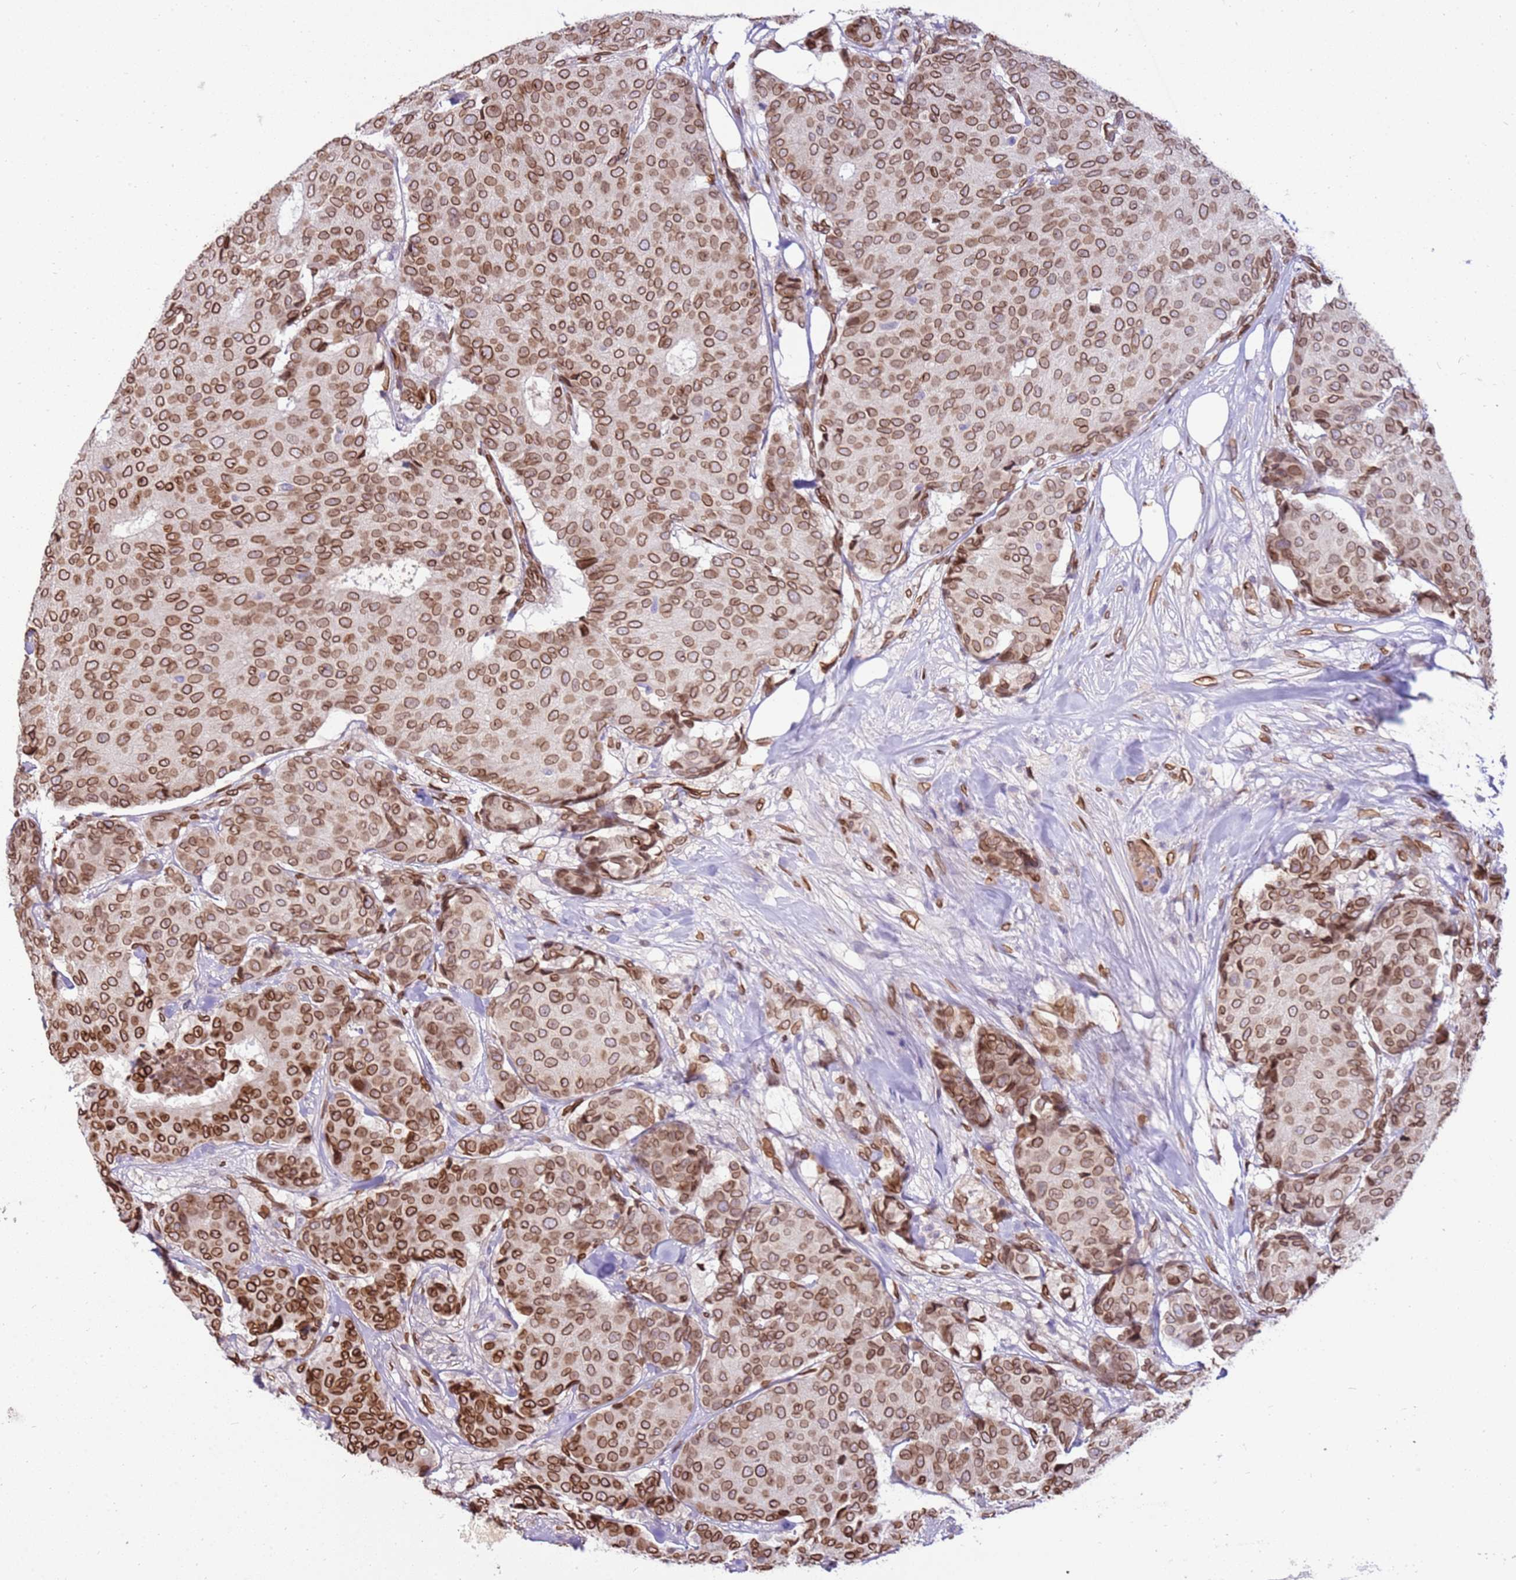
{"staining": {"intensity": "moderate", "quantity": ">75%", "location": "cytoplasmic/membranous,nuclear"}, "tissue": "breast cancer", "cell_type": "Tumor cells", "image_type": "cancer", "snomed": [{"axis": "morphology", "description": "Duct carcinoma"}, {"axis": "topography", "description": "Breast"}], "caption": "Immunohistochemical staining of human intraductal carcinoma (breast) displays medium levels of moderate cytoplasmic/membranous and nuclear protein expression in approximately >75% of tumor cells. (brown staining indicates protein expression, while blue staining denotes nuclei).", "gene": "TMEM47", "patient": {"sex": "female", "age": 75}}